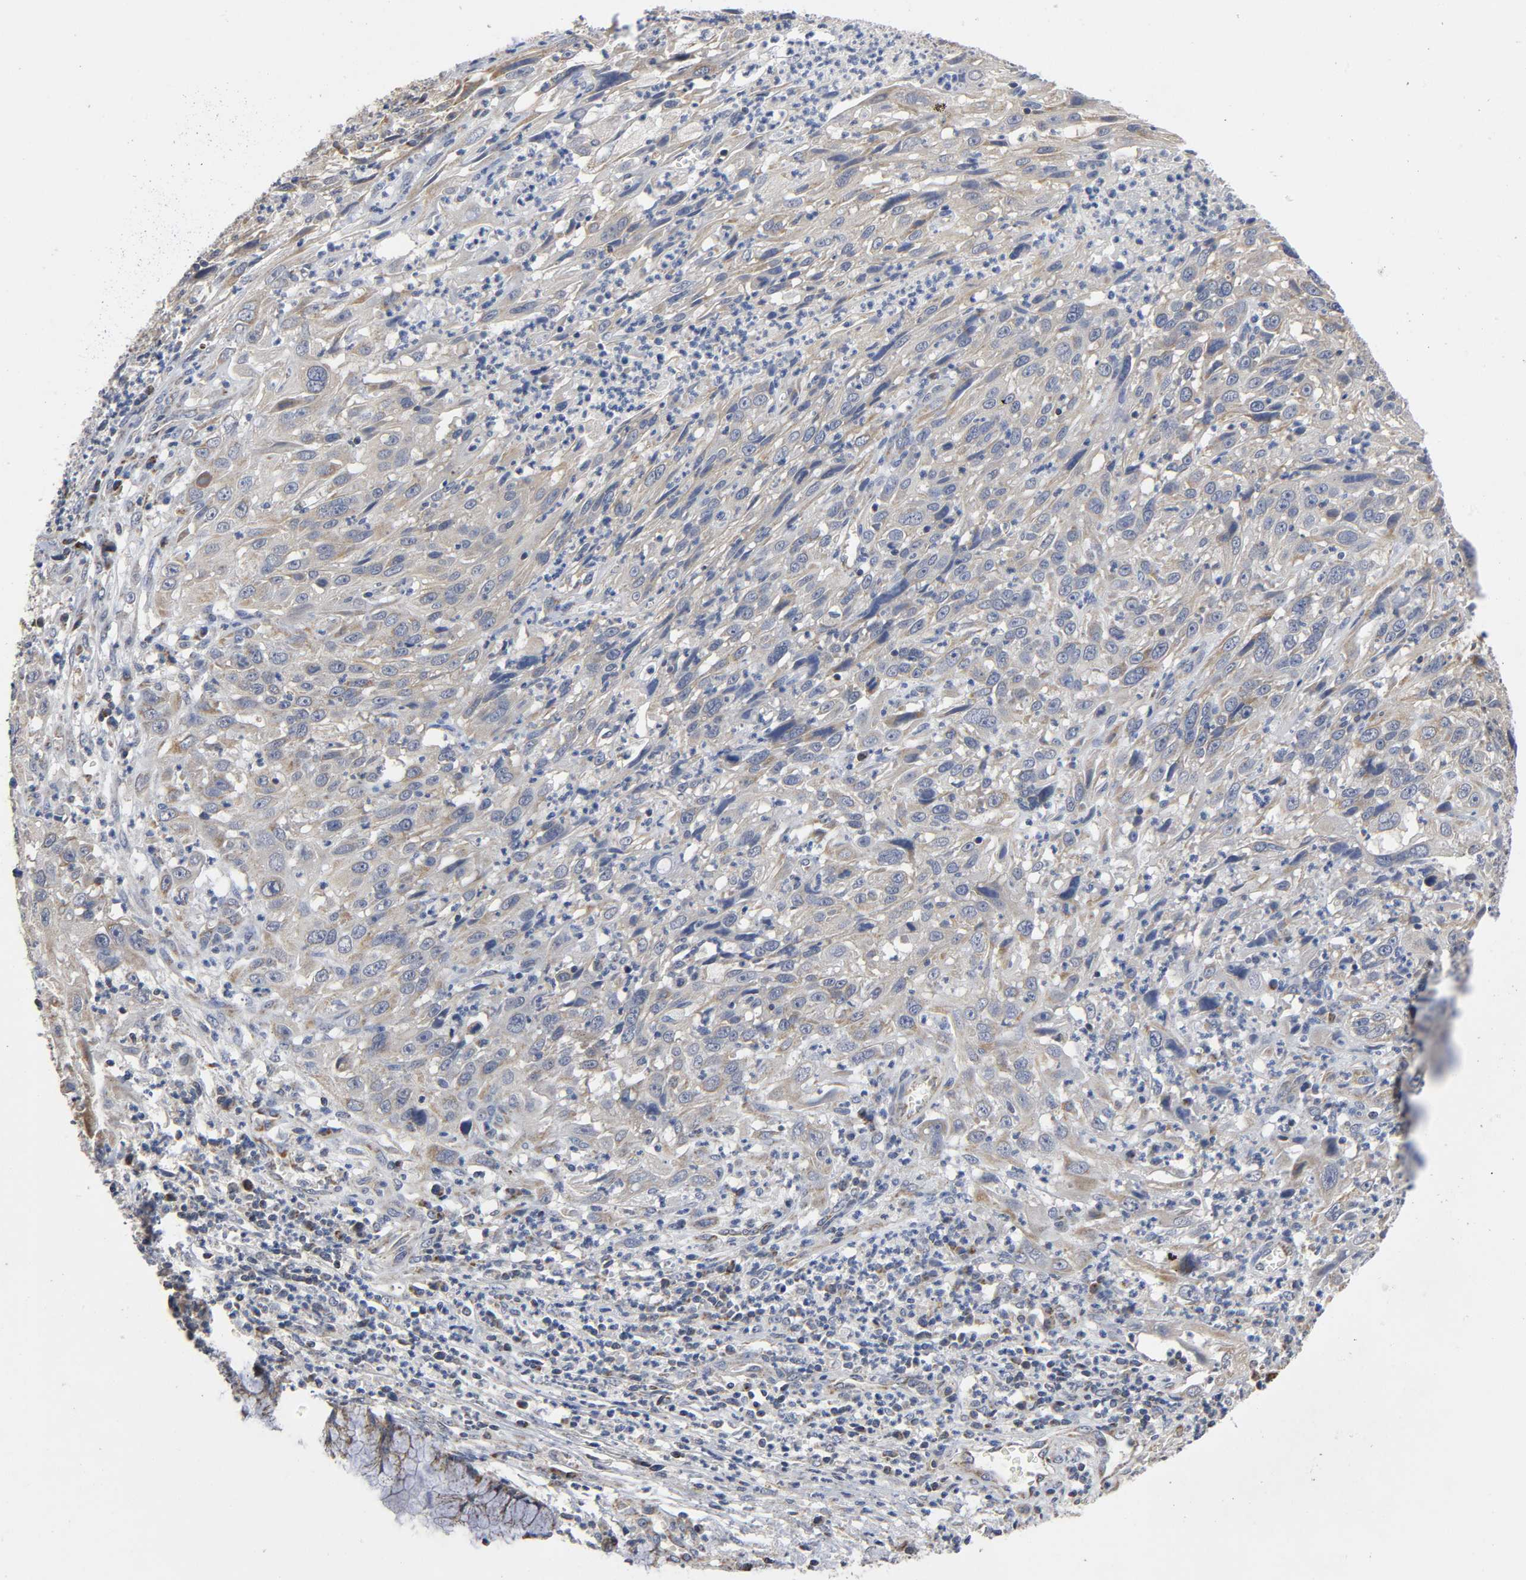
{"staining": {"intensity": "moderate", "quantity": ">75%", "location": "cytoplasmic/membranous"}, "tissue": "cervical cancer", "cell_type": "Tumor cells", "image_type": "cancer", "snomed": [{"axis": "morphology", "description": "Squamous cell carcinoma, NOS"}, {"axis": "topography", "description": "Cervix"}], "caption": "Brown immunohistochemical staining in human cervical cancer (squamous cell carcinoma) reveals moderate cytoplasmic/membranous expression in approximately >75% of tumor cells. Using DAB (brown) and hematoxylin (blue) stains, captured at high magnification using brightfield microscopy.", "gene": "SYT16", "patient": {"sex": "female", "age": 32}}